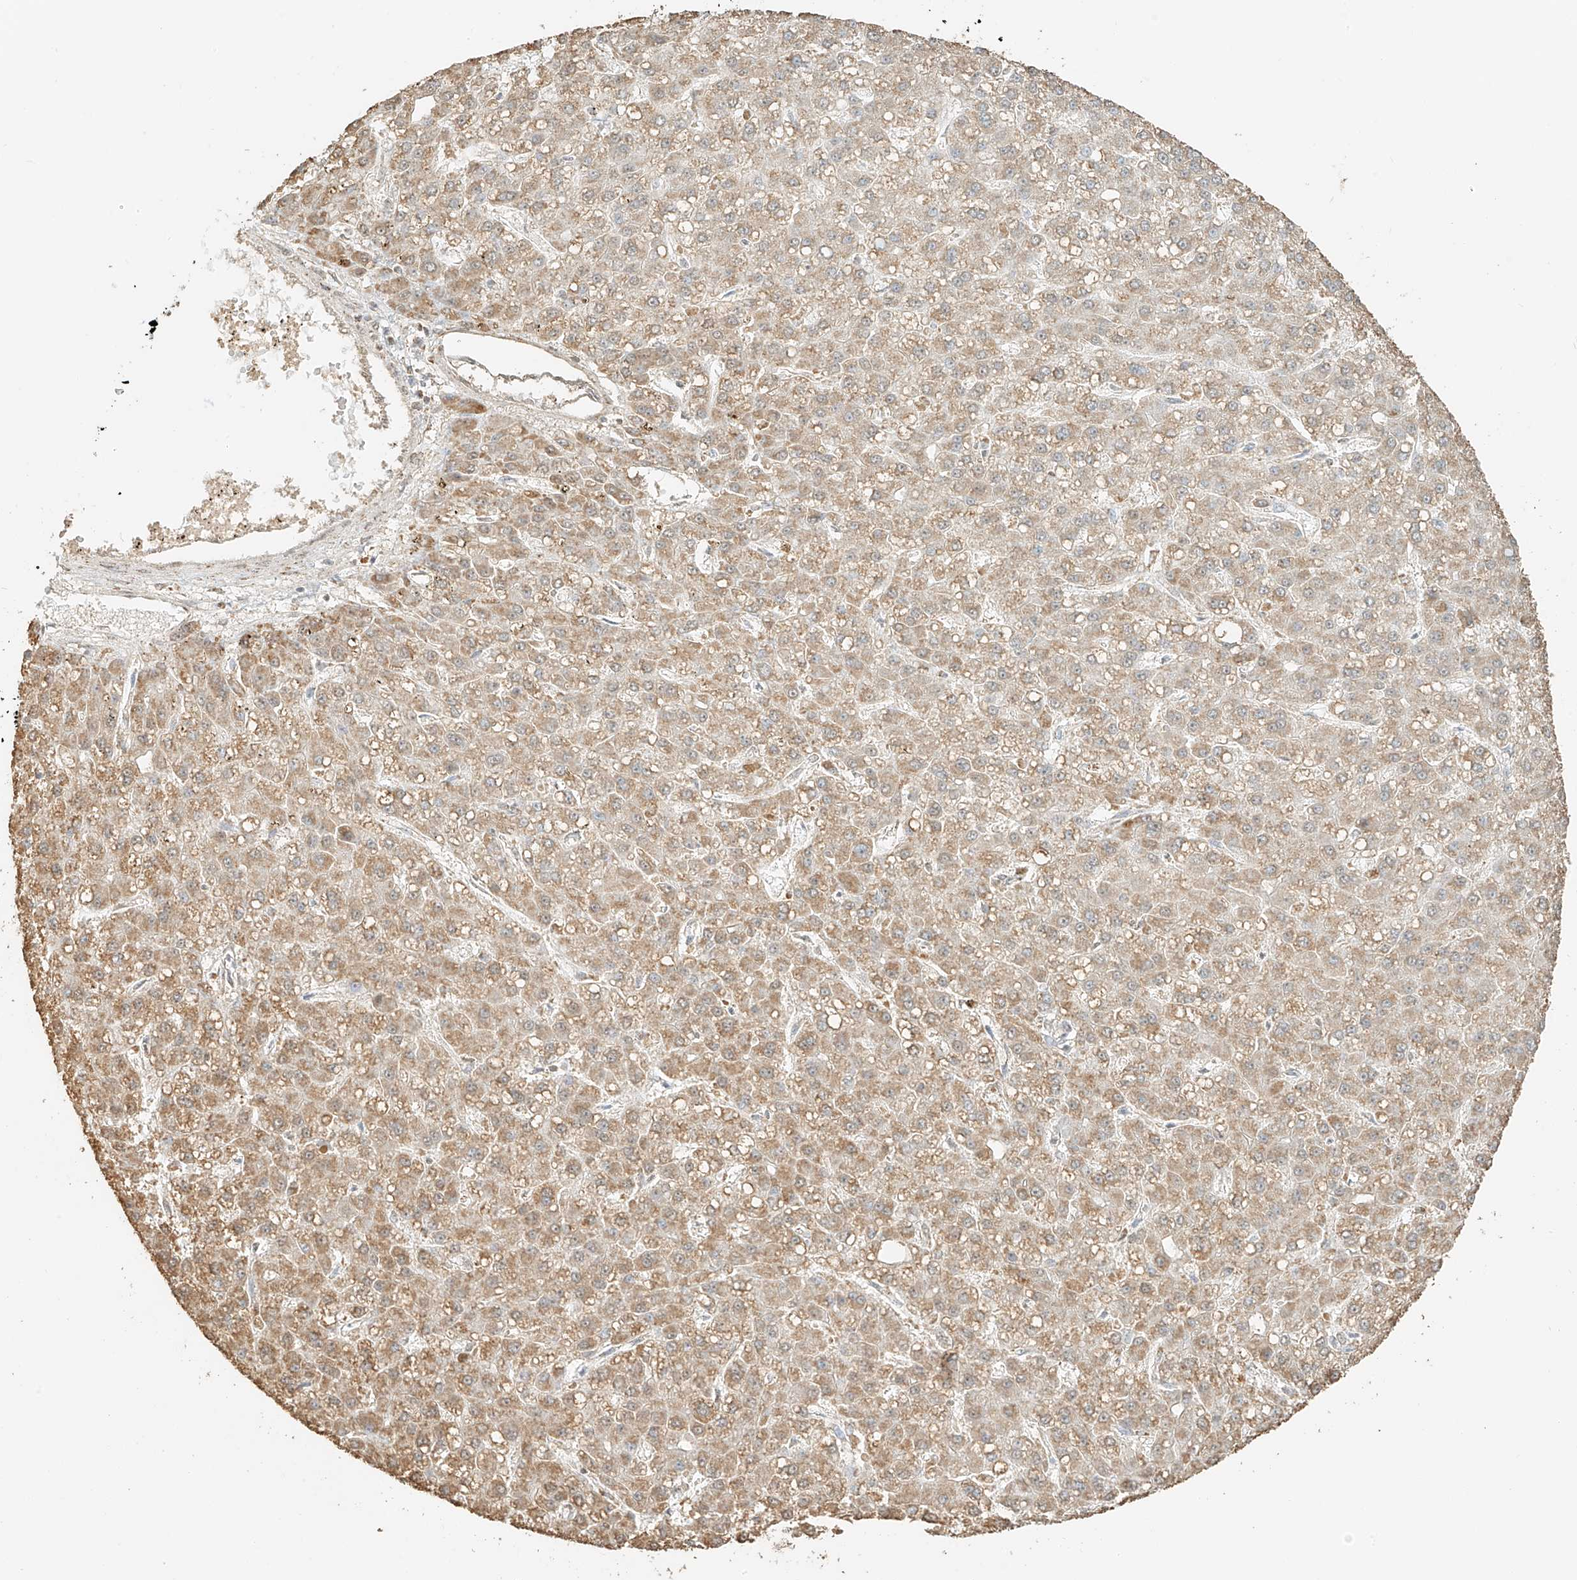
{"staining": {"intensity": "moderate", "quantity": ">75%", "location": "cytoplasmic/membranous"}, "tissue": "liver cancer", "cell_type": "Tumor cells", "image_type": "cancer", "snomed": [{"axis": "morphology", "description": "Carcinoma, Hepatocellular, NOS"}, {"axis": "topography", "description": "Liver"}], "caption": "Protein analysis of liver cancer tissue displays moderate cytoplasmic/membranous positivity in approximately >75% of tumor cells. (brown staining indicates protein expression, while blue staining denotes nuclei).", "gene": "MIPEP", "patient": {"sex": "male", "age": 67}}